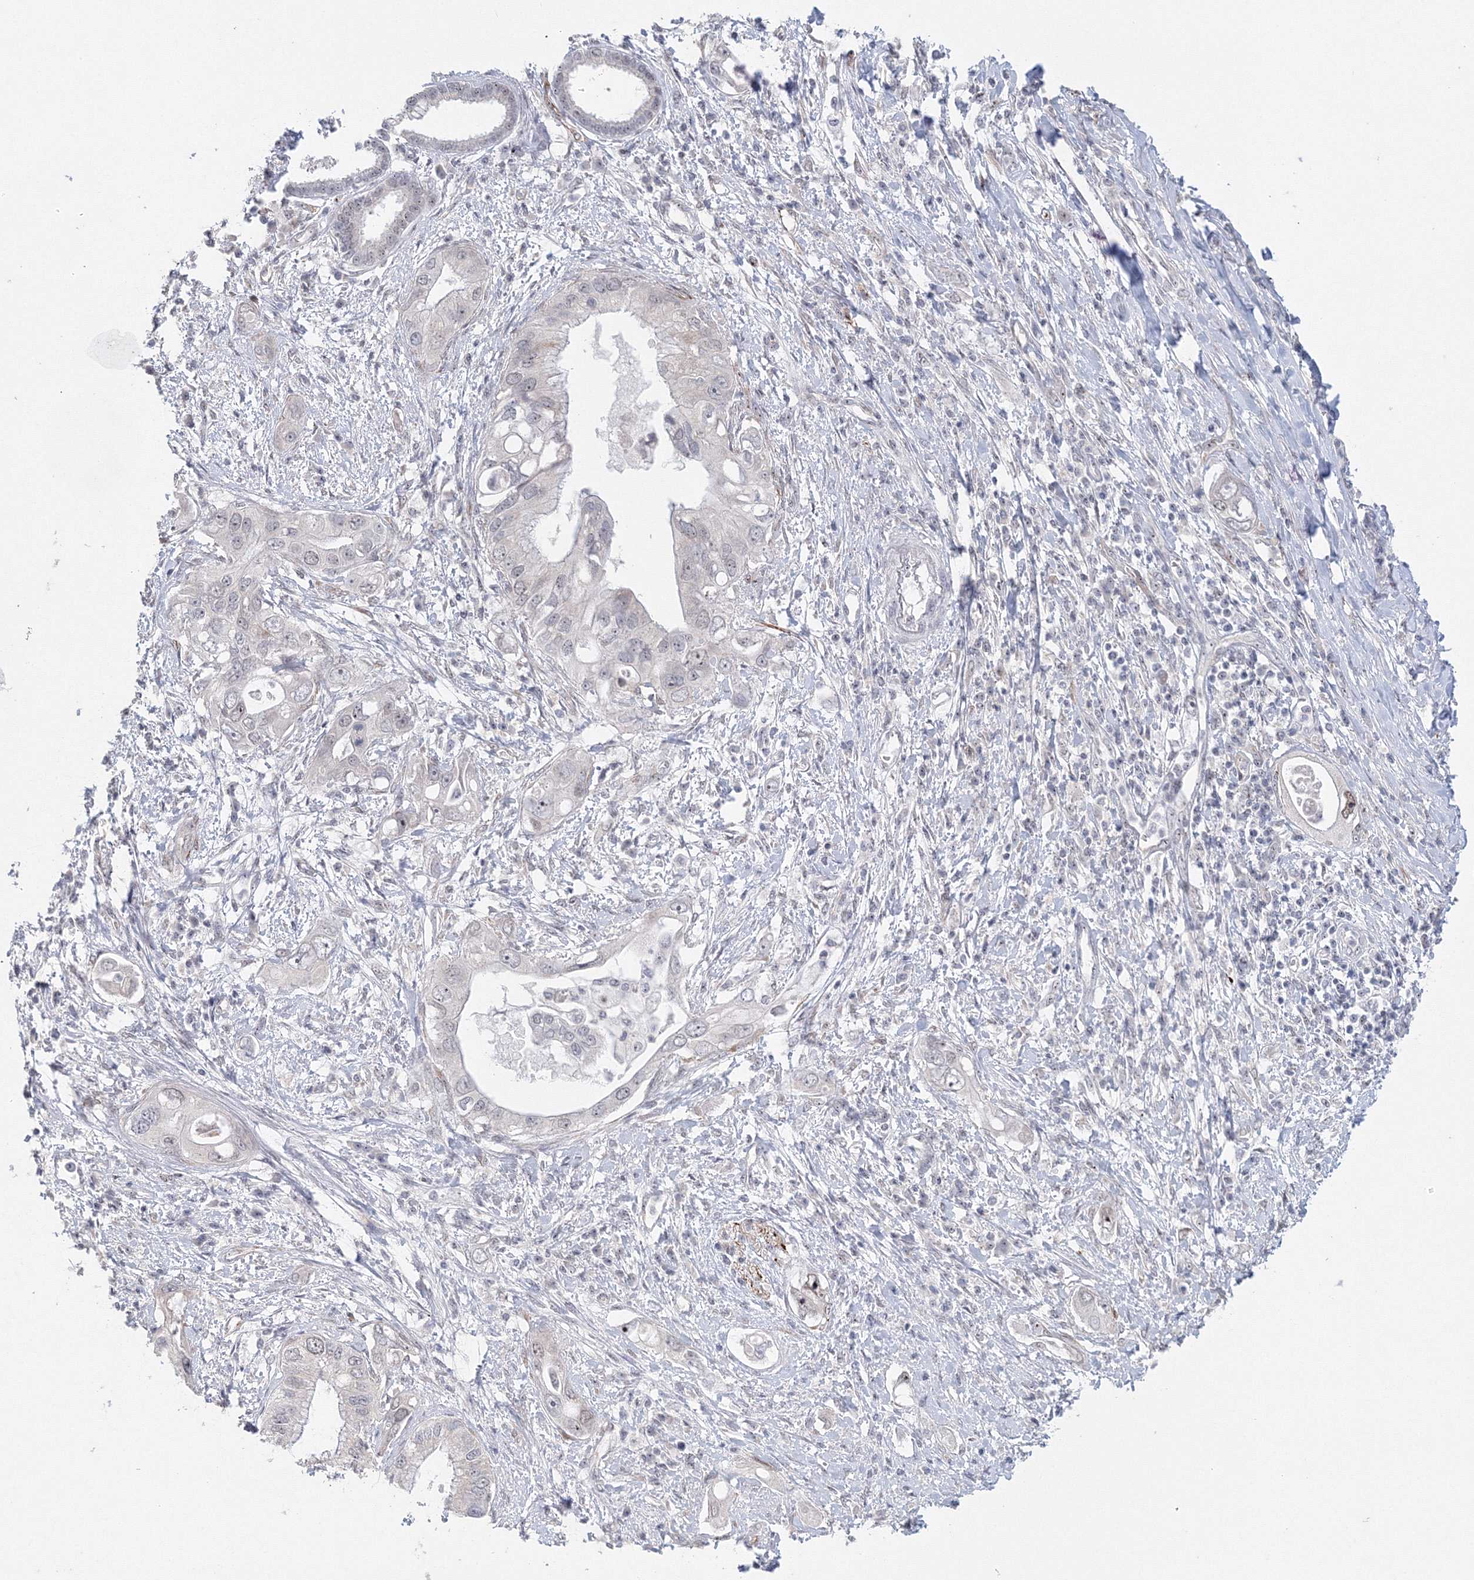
{"staining": {"intensity": "negative", "quantity": "none", "location": "none"}, "tissue": "pancreatic cancer", "cell_type": "Tumor cells", "image_type": "cancer", "snomed": [{"axis": "morphology", "description": "Inflammation, NOS"}, {"axis": "morphology", "description": "Adenocarcinoma, NOS"}, {"axis": "topography", "description": "Pancreas"}], "caption": "Tumor cells show no significant protein staining in pancreatic cancer (adenocarcinoma).", "gene": "SIRT7", "patient": {"sex": "female", "age": 56}}